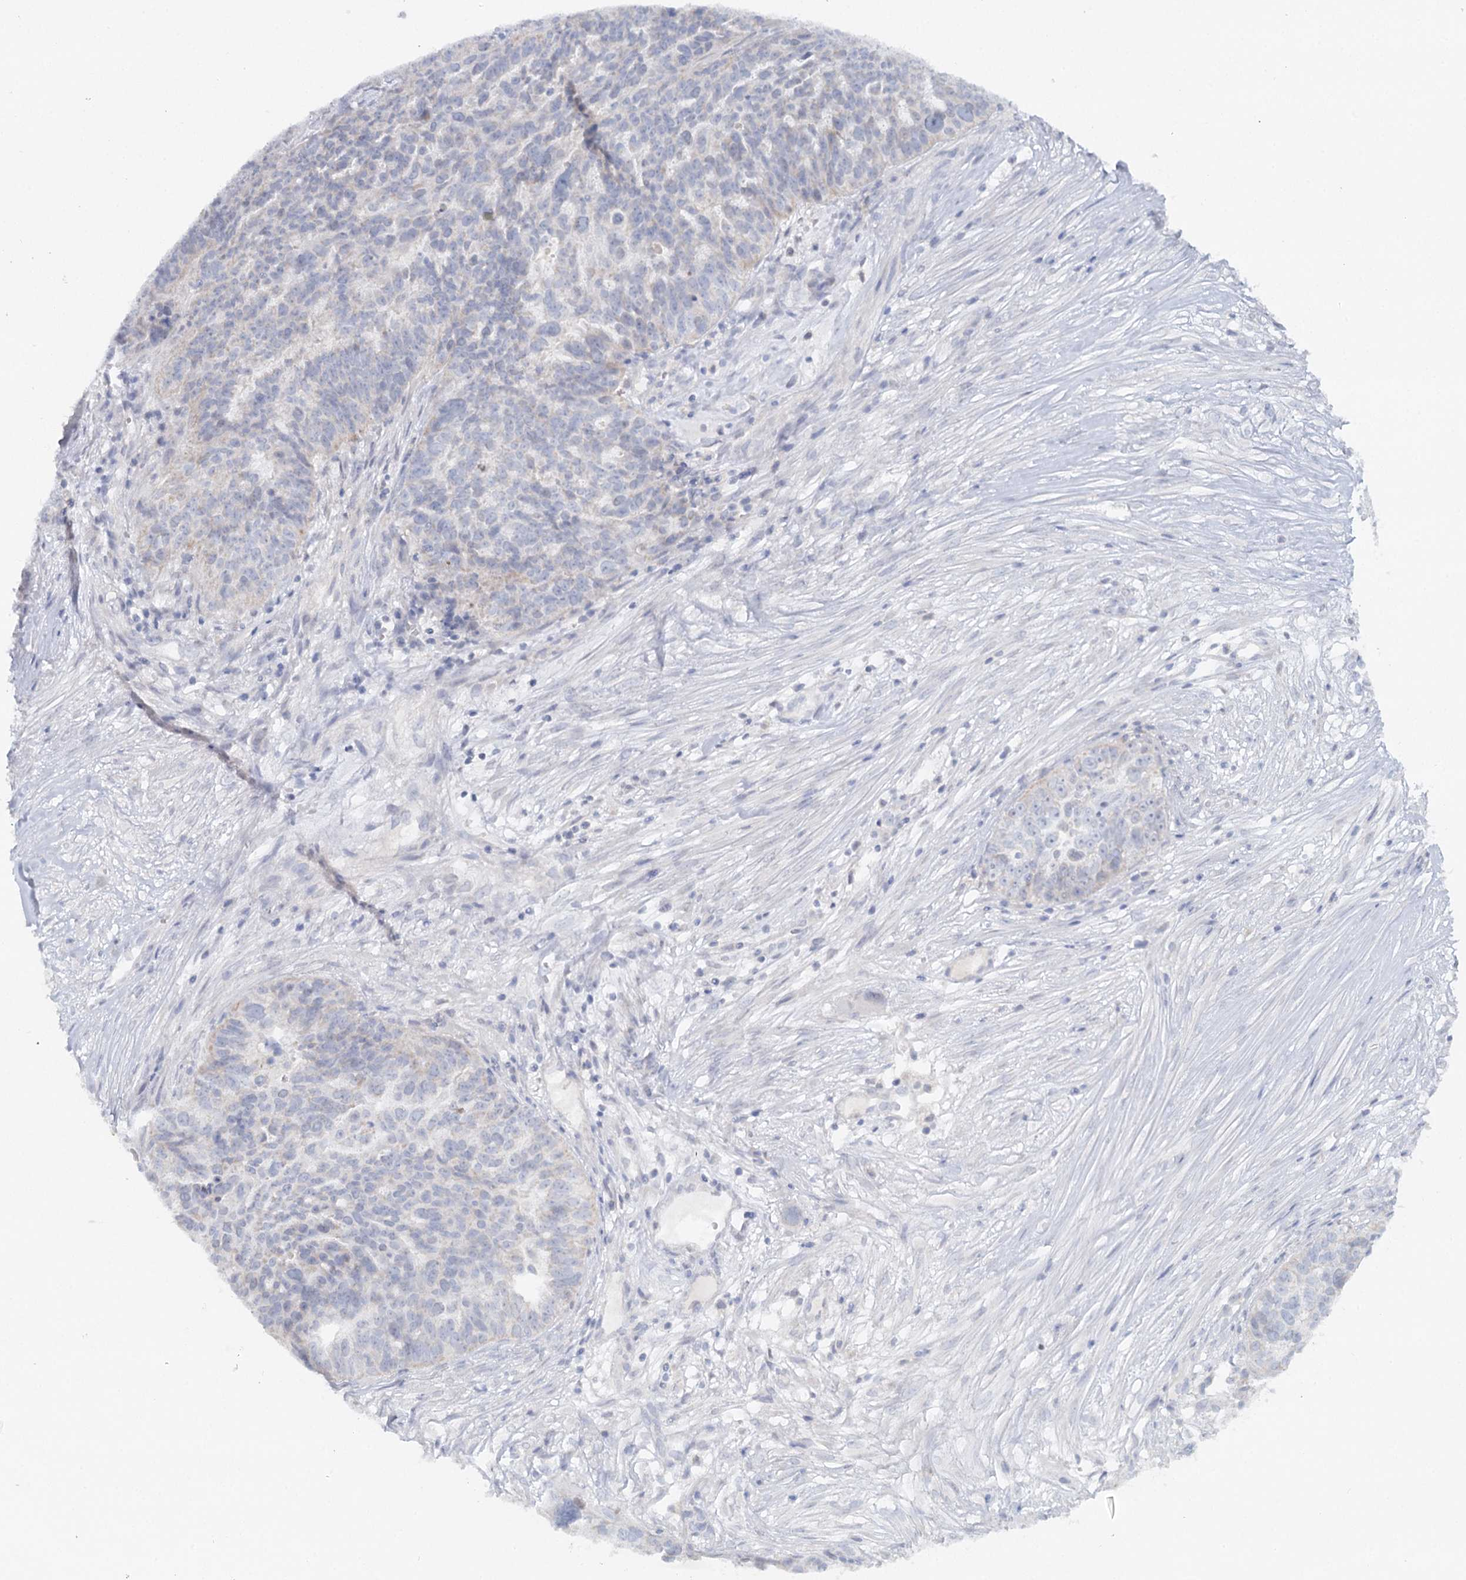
{"staining": {"intensity": "negative", "quantity": "none", "location": "none"}, "tissue": "ovarian cancer", "cell_type": "Tumor cells", "image_type": "cancer", "snomed": [{"axis": "morphology", "description": "Cystadenocarcinoma, serous, NOS"}, {"axis": "topography", "description": "Ovary"}], "caption": "High power microscopy histopathology image of an immunohistochemistry micrograph of ovarian cancer (serous cystadenocarcinoma), revealing no significant staining in tumor cells.", "gene": "PSAPL1", "patient": {"sex": "female", "age": 59}}